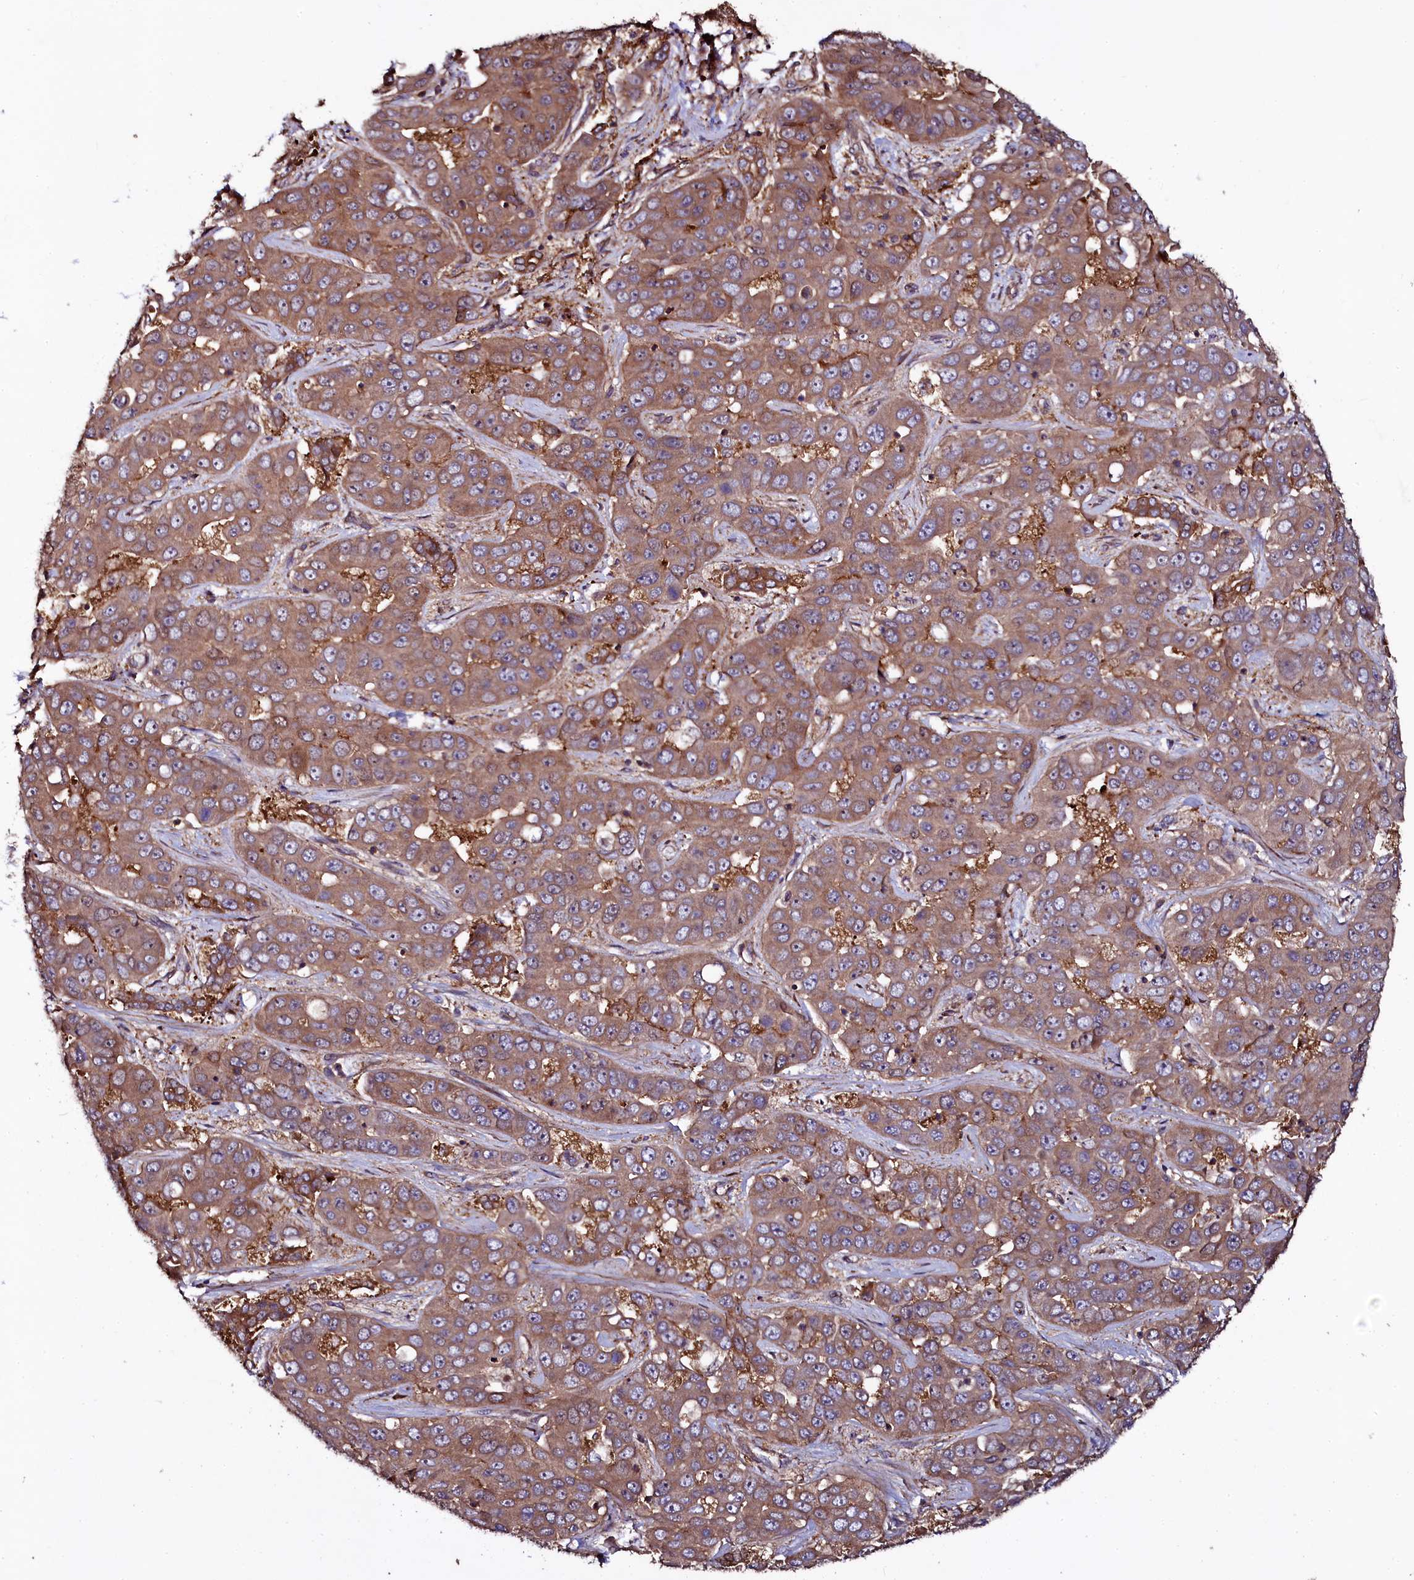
{"staining": {"intensity": "moderate", "quantity": ">75%", "location": "cytoplasmic/membranous"}, "tissue": "liver cancer", "cell_type": "Tumor cells", "image_type": "cancer", "snomed": [{"axis": "morphology", "description": "Cholangiocarcinoma"}, {"axis": "topography", "description": "Liver"}], "caption": "A brown stain labels moderate cytoplasmic/membranous expression of a protein in human liver cholangiocarcinoma tumor cells.", "gene": "USPL1", "patient": {"sex": "female", "age": 52}}